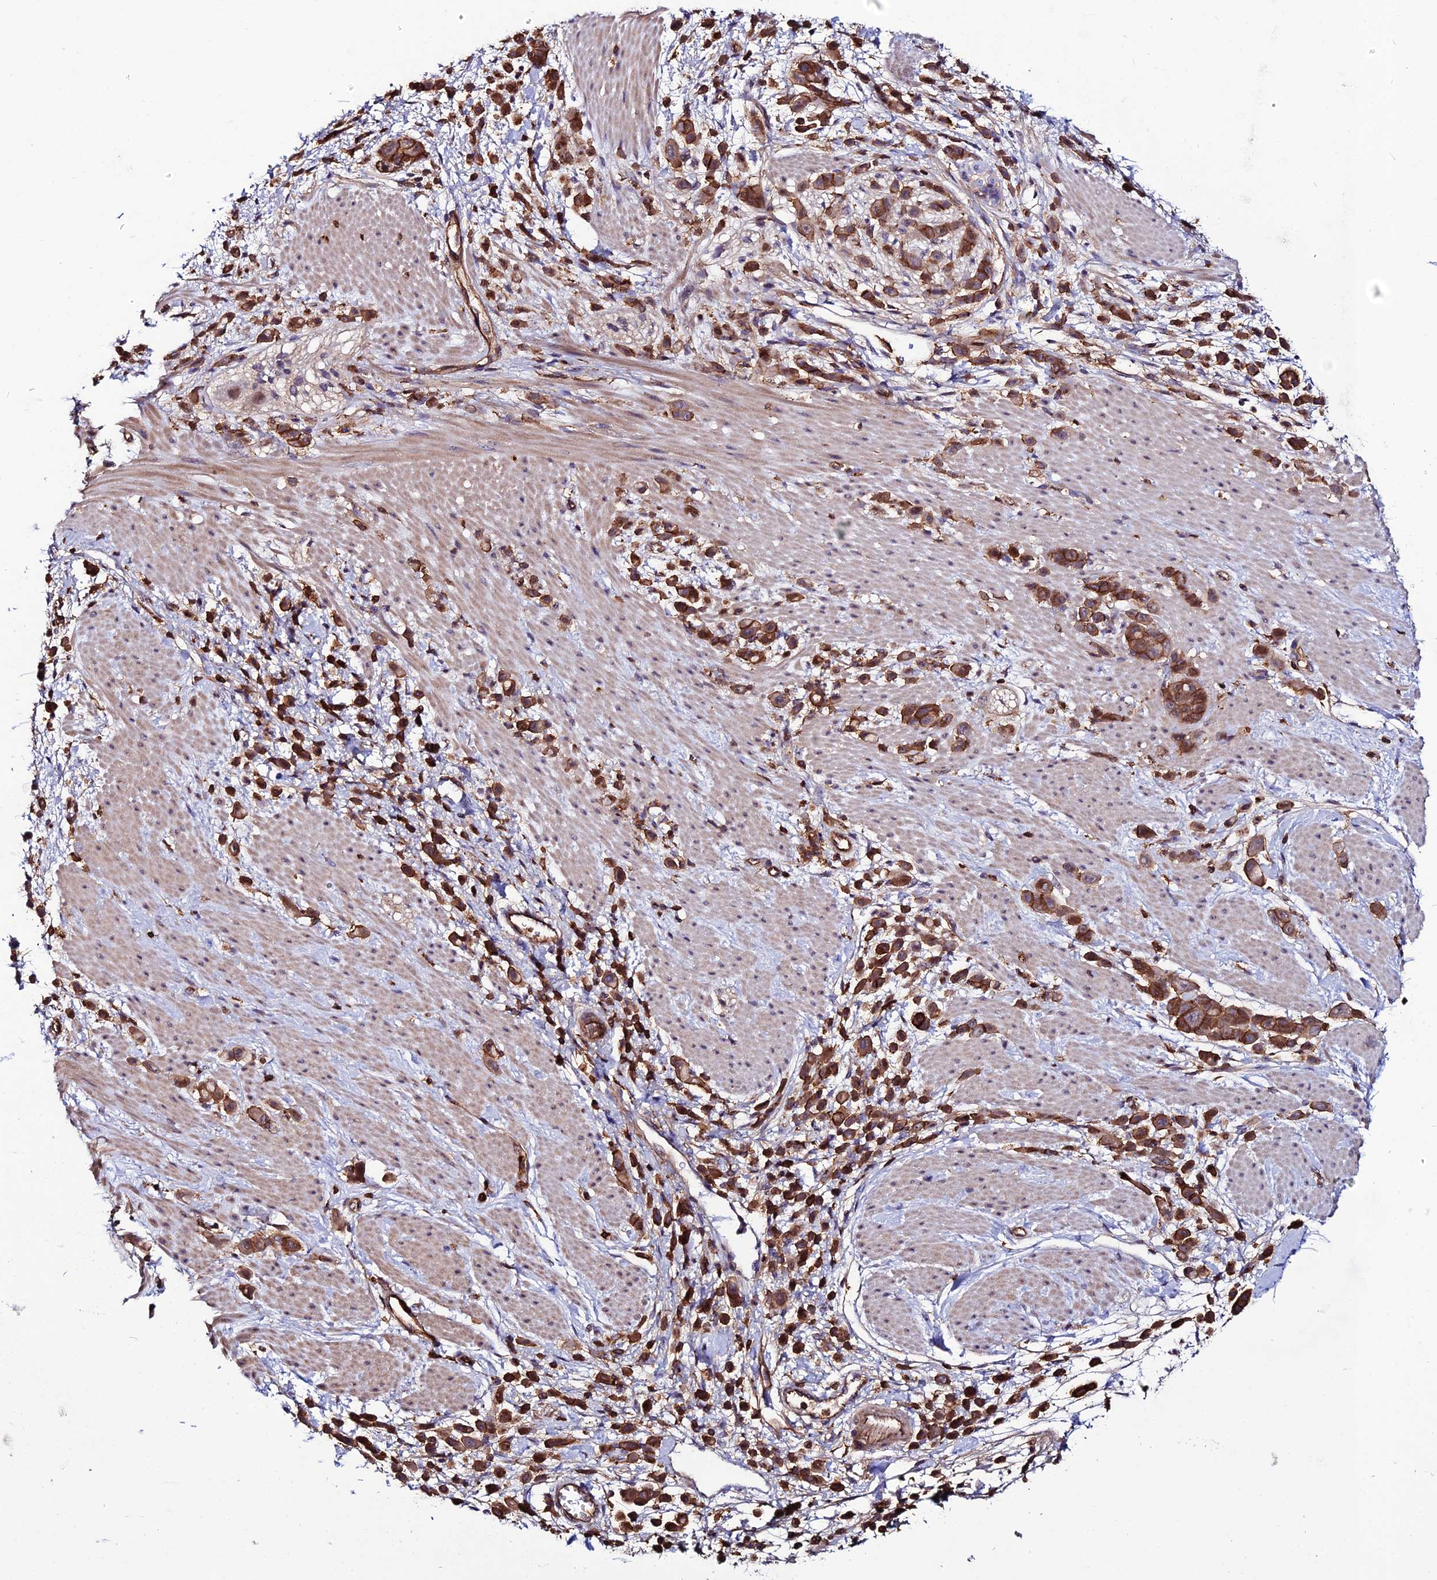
{"staining": {"intensity": "strong", "quantity": ">75%", "location": "cytoplasmic/membranous"}, "tissue": "pancreatic cancer", "cell_type": "Tumor cells", "image_type": "cancer", "snomed": [{"axis": "morphology", "description": "Normal tissue, NOS"}, {"axis": "morphology", "description": "Adenocarcinoma, NOS"}, {"axis": "topography", "description": "Pancreas"}], "caption": "The micrograph reveals a brown stain indicating the presence of a protein in the cytoplasmic/membranous of tumor cells in pancreatic cancer. The staining was performed using DAB, with brown indicating positive protein expression. Nuclei are stained blue with hematoxylin.", "gene": "USP17L15", "patient": {"sex": "female", "age": 64}}